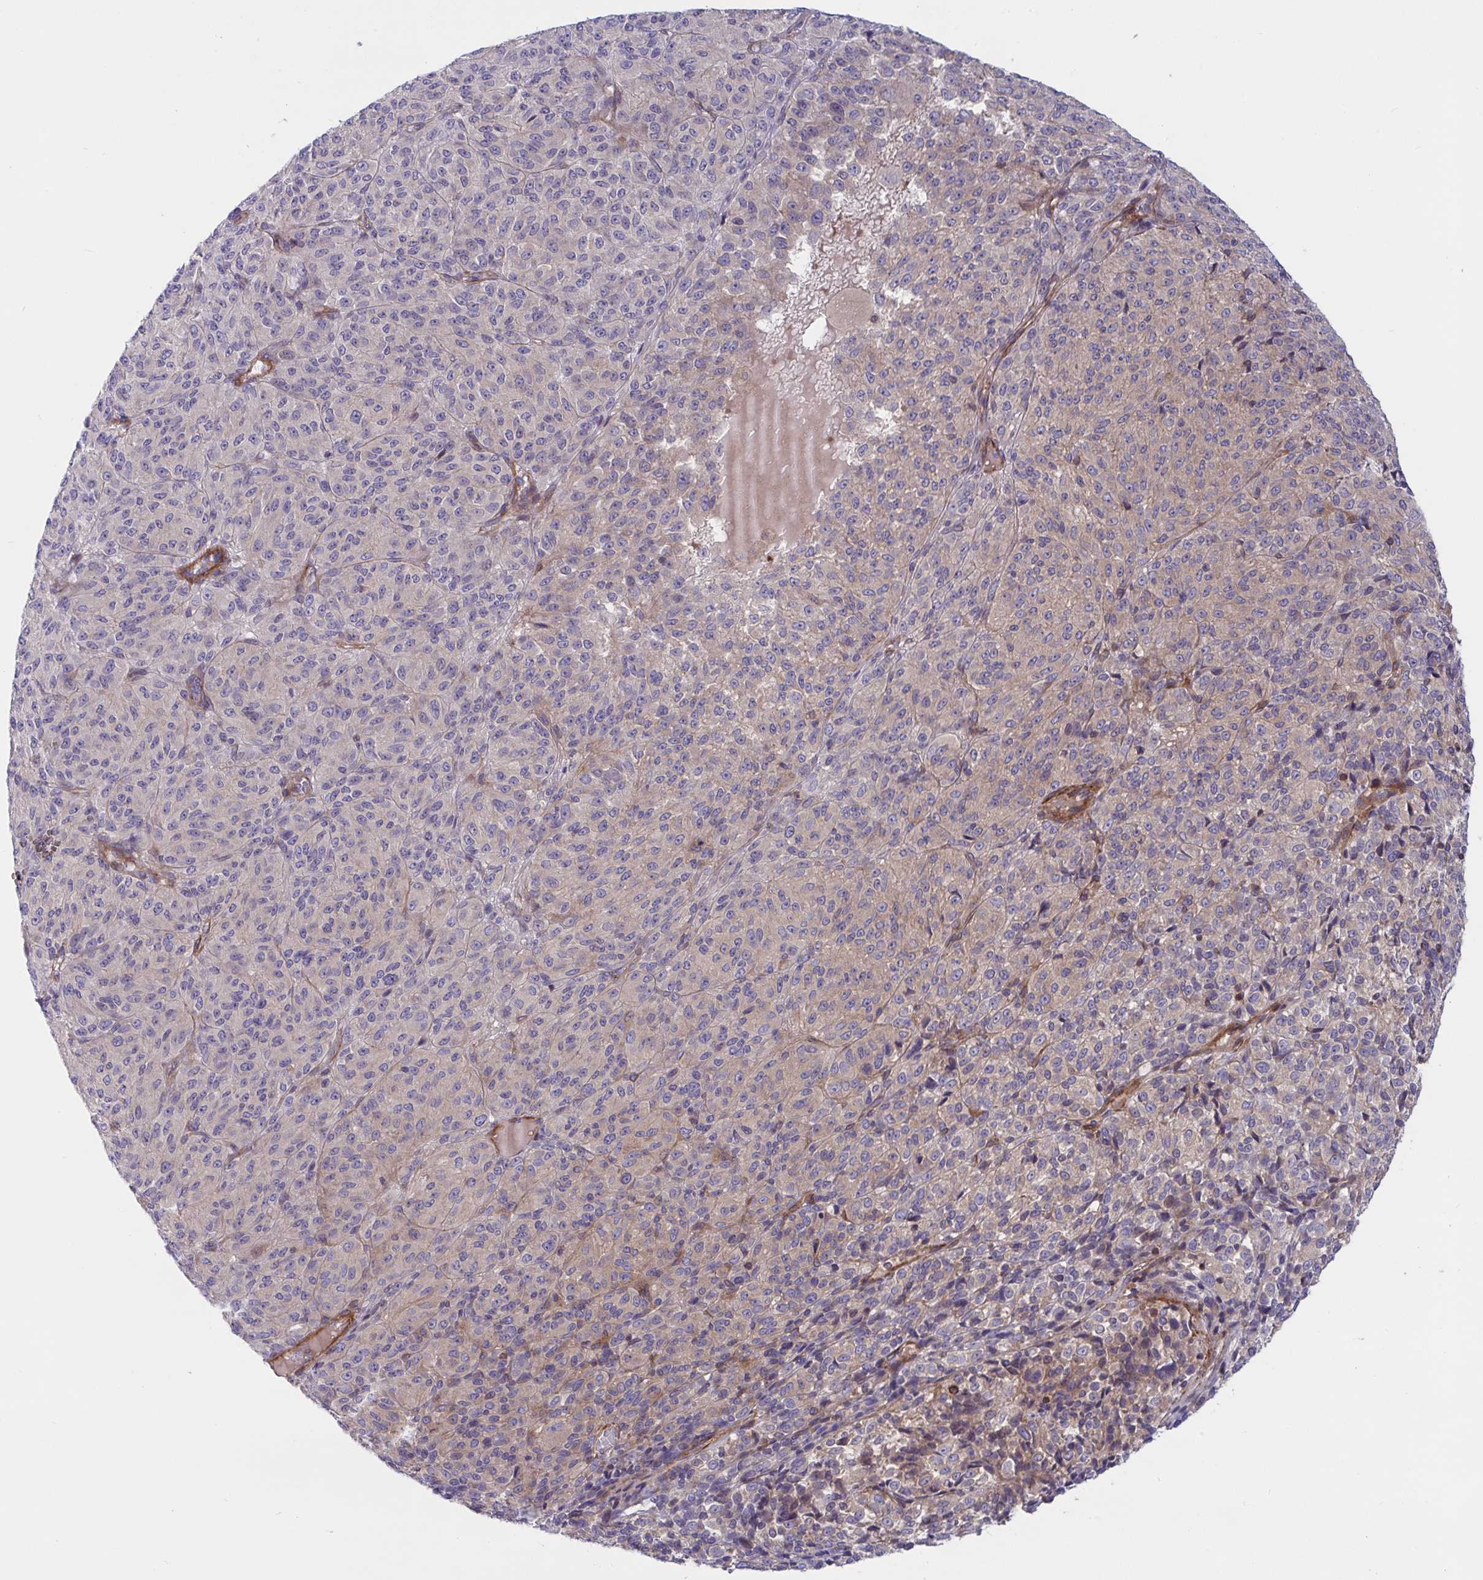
{"staining": {"intensity": "negative", "quantity": "none", "location": "none"}, "tissue": "melanoma", "cell_type": "Tumor cells", "image_type": "cancer", "snomed": [{"axis": "morphology", "description": "Malignant melanoma, Metastatic site"}, {"axis": "topography", "description": "Brain"}], "caption": "High magnification brightfield microscopy of melanoma stained with DAB (3,3'-diaminobenzidine) (brown) and counterstained with hematoxylin (blue): tumor cells show no significant expression. (IHC, brightfield microscopy, high magnification).", "gene": "TANK", "patient": {"sex": "female", "age": 56}}